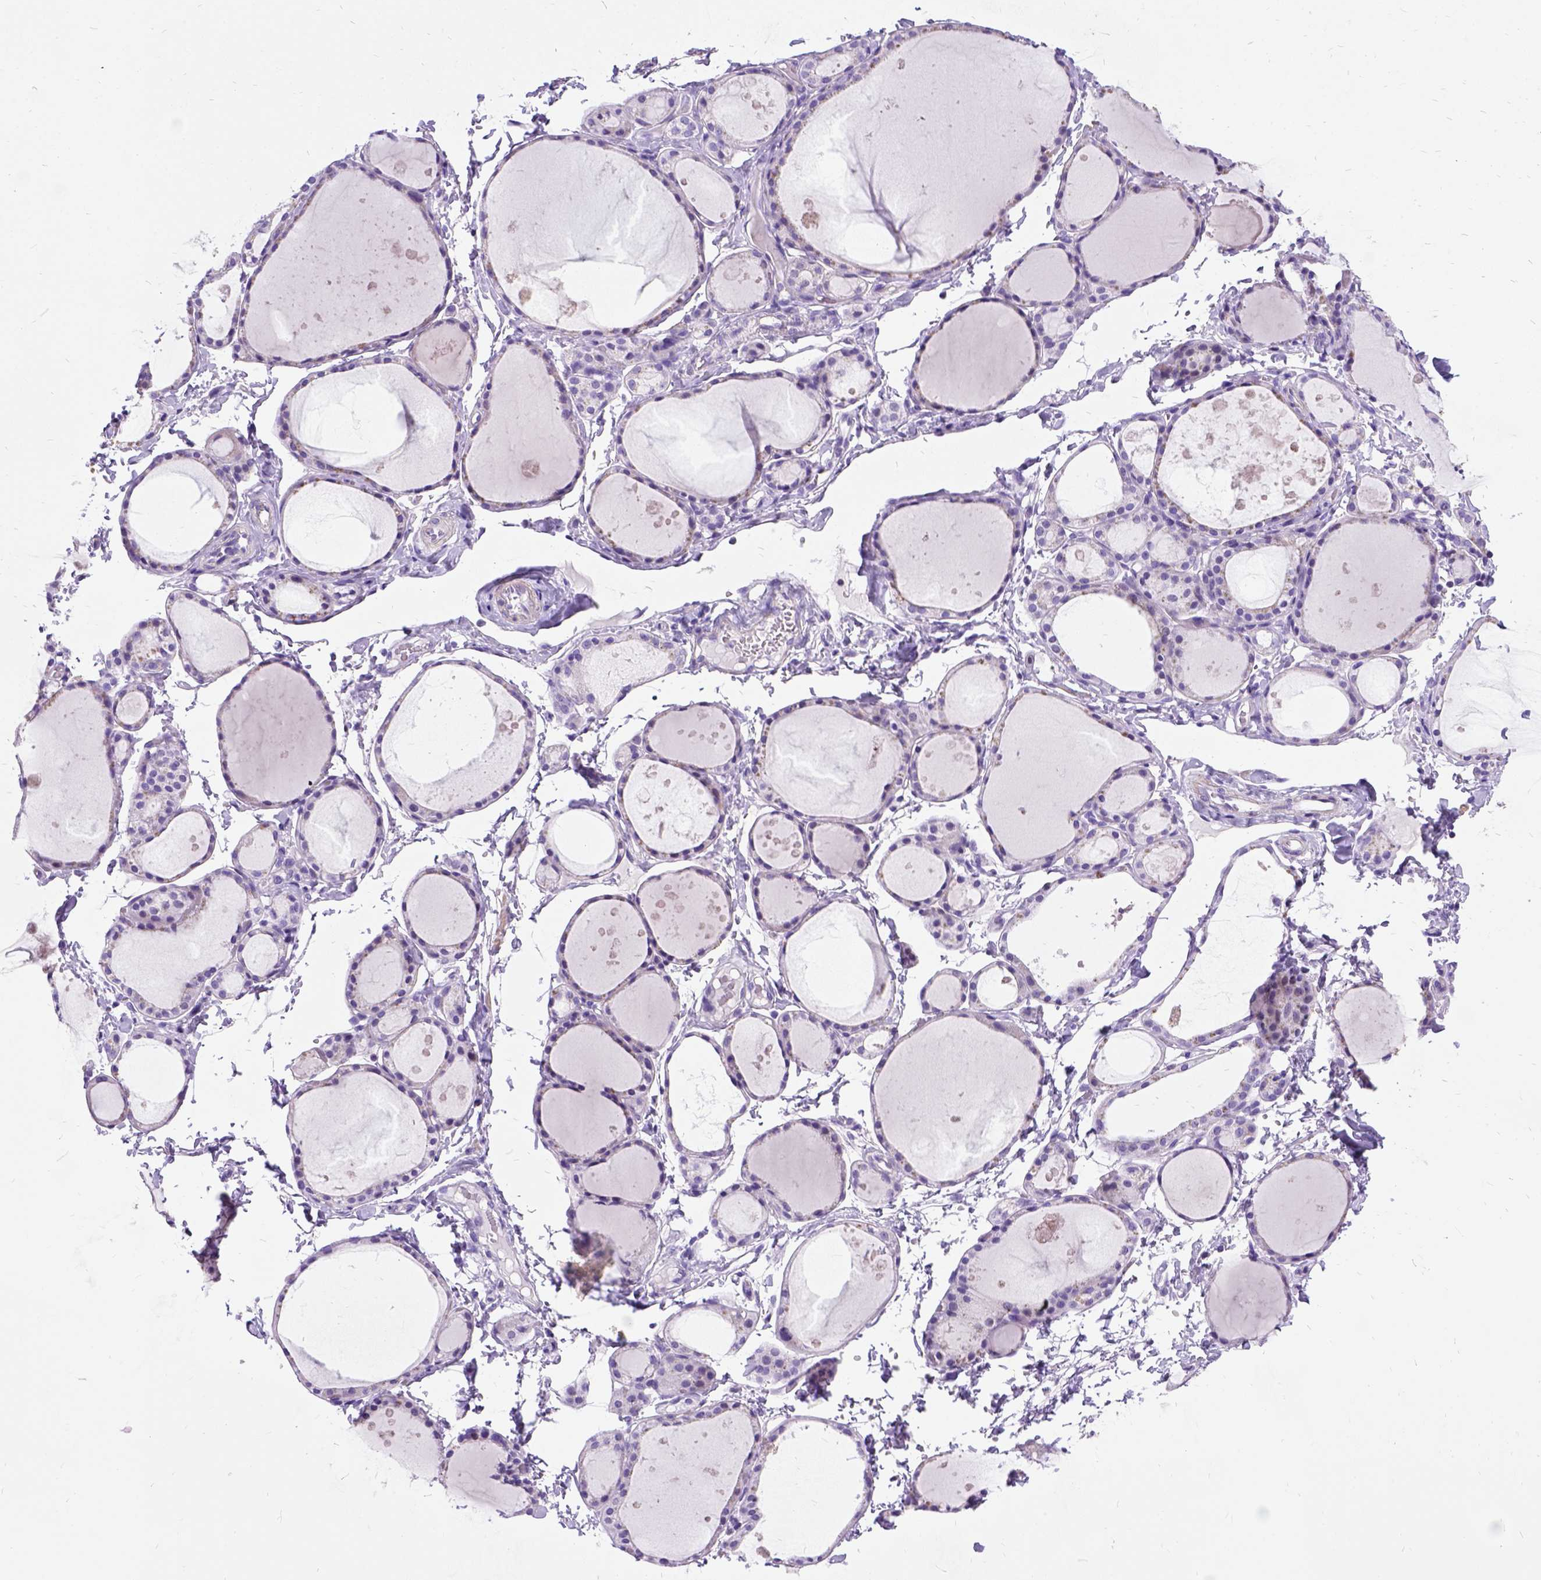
{"staining": {"intensity": "negative", "quantity": "none", "location": "none"}, "tissue": "thyroid gland", "cell_type": "Glandular cells", "image_type": "normal", "snomed": [{"axis": "morphology", "description": "Normal tissue, NOS"}, {"axis": "topography", "description": "Thyroid gland"}], "caption": "Glandular cells are negative for protein expression in benign human thyroid gland. The staining was performed using DAB to visualize the protein expression in brown, while the nuclei were stained in blue with hematoxylin (Magnification: 20x).", "gene": "ENSG00000254979", "patient": {"sex": "male", "age": 68}}